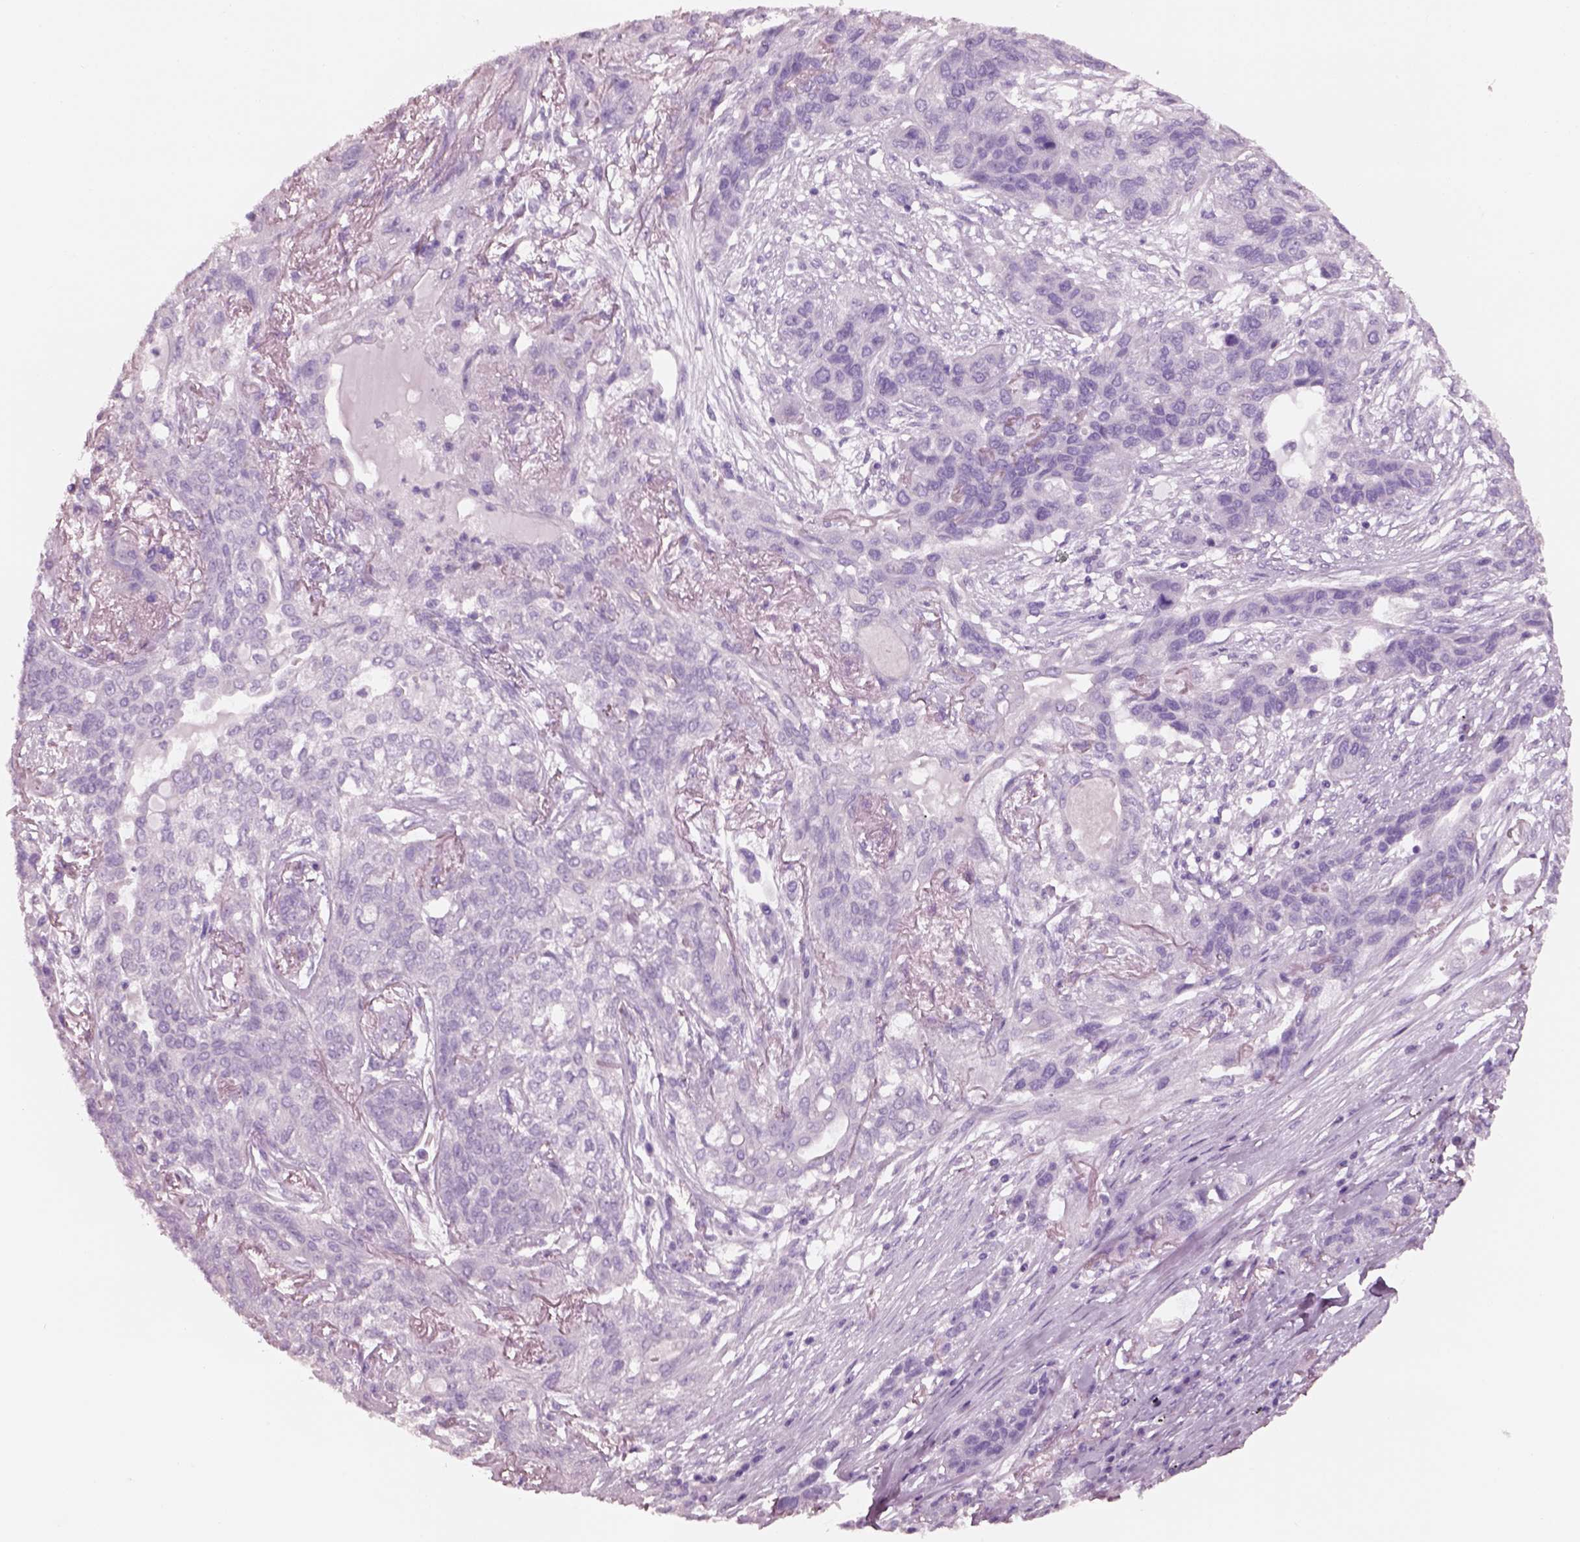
{"staining": {"intensity": "negative", "quantity": "none", "location": "none"}, "tissue": "lung cancer", "cell_type": "Tumor cells", "image_type": "cancer", "snomed": [{"axis": "morphology", "description": "Squamous cell carcinoma, NOS"}, {"axis": "topography", "description": "Lung"}], "caption": "Immunohistochemical staining of human lung cancer (squamous cell carcinoma) exhibits no significant positivity in tumor cells. The staining is performed using DAB (3,3'-diaminobenzidine) brown chromogen with nuclei counter-stained in using hematoxylin.", "gene": "PNOC", "patient": {"sex": "female", "age": 70}}